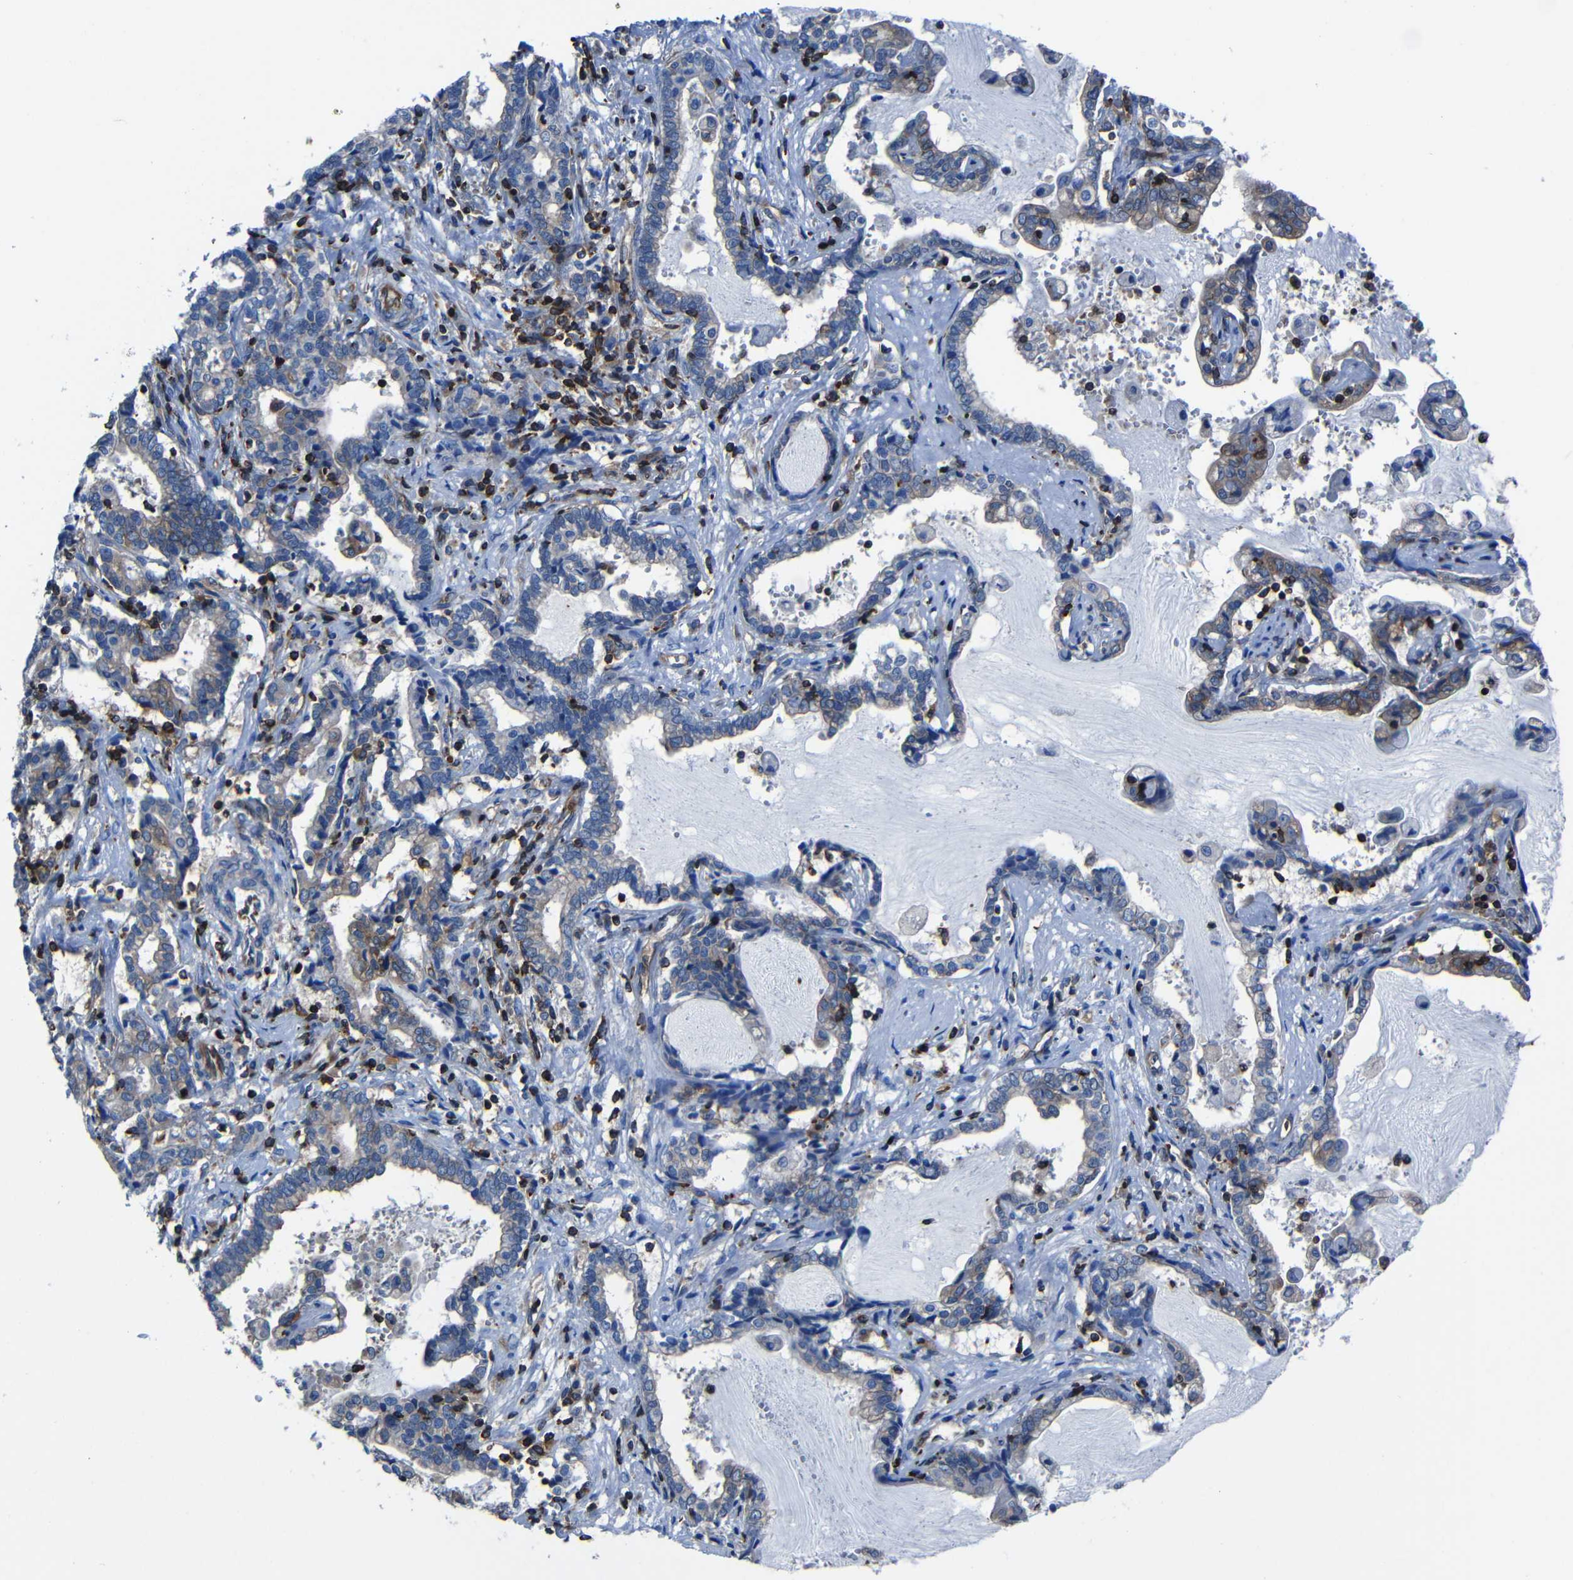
{"staining": {"intensity": "negative", "quantity": "none", "location": "none"}, "tissue": "liver cancer", "cell_type": "Tumor cells", "image_type": "cancer", "snomed": [{"axis": "morphology", "description": "Cholangiocarcinoma"}, {"axis": "topography", "description": "Liver"}], "caption": "There is no significant staining in tumor cells of liver cholangiocarcinoma.", "gene": "ARHGEF1", "patient": {"sex": "male", "age": 57}}